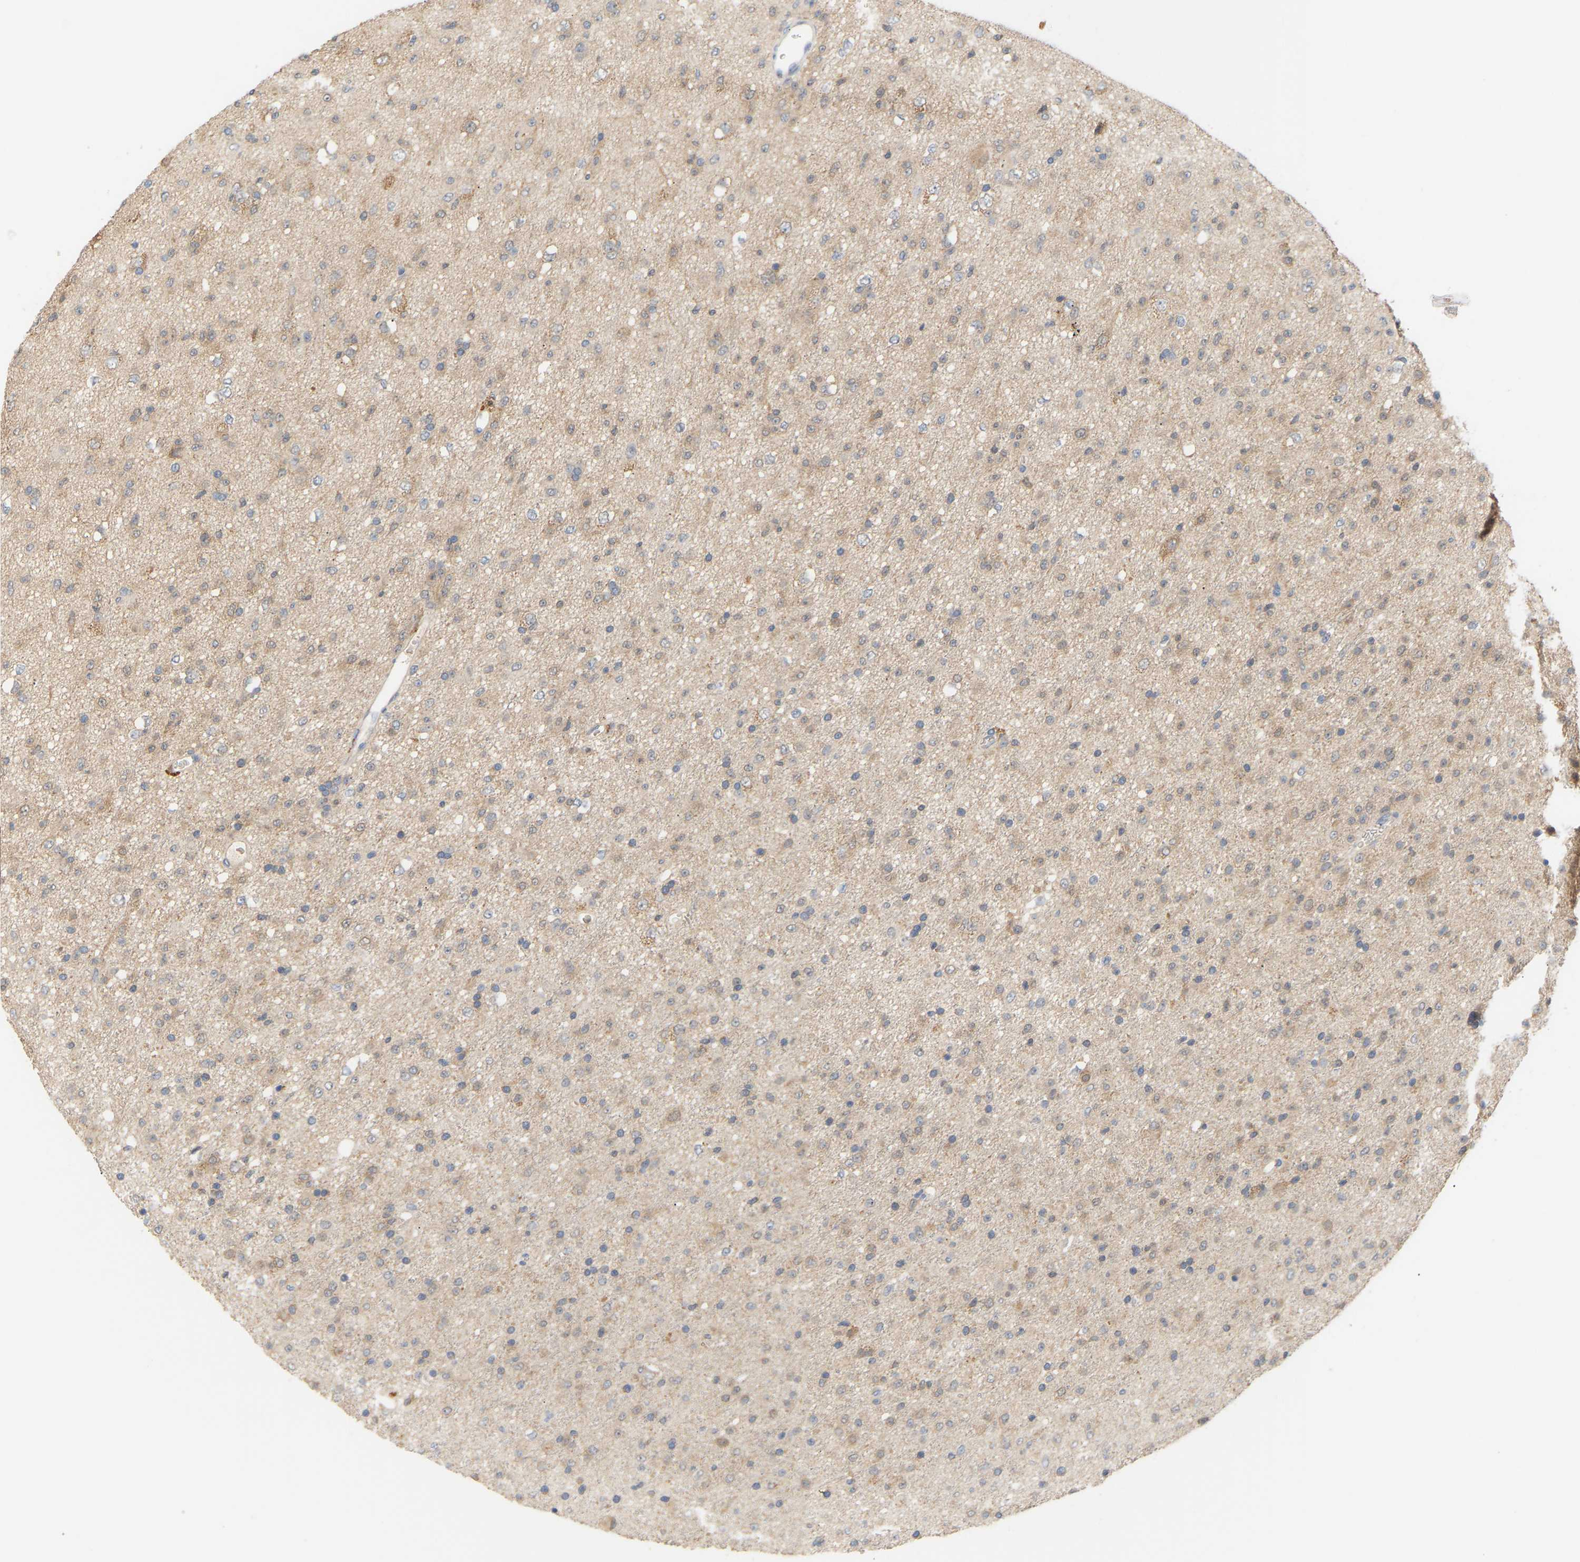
{"staining": {"intensity": "weak", "quantity": "<25%", "location": "cytoplasmic/membranous"}, "tissue": "glioma", "cell_type": "Tumor cells", "image_type": "cancer", "snomed": [{"axis": "morphology", "description": "Glioma, malignant, Low grade"}, {"axis": "topography", "description": "Brain"}], "caption": "The histopathology image reveals no staining of tumor cells in glioma.", "gene": "TPMT", "patient": {"sex": "male", "age": 65}}